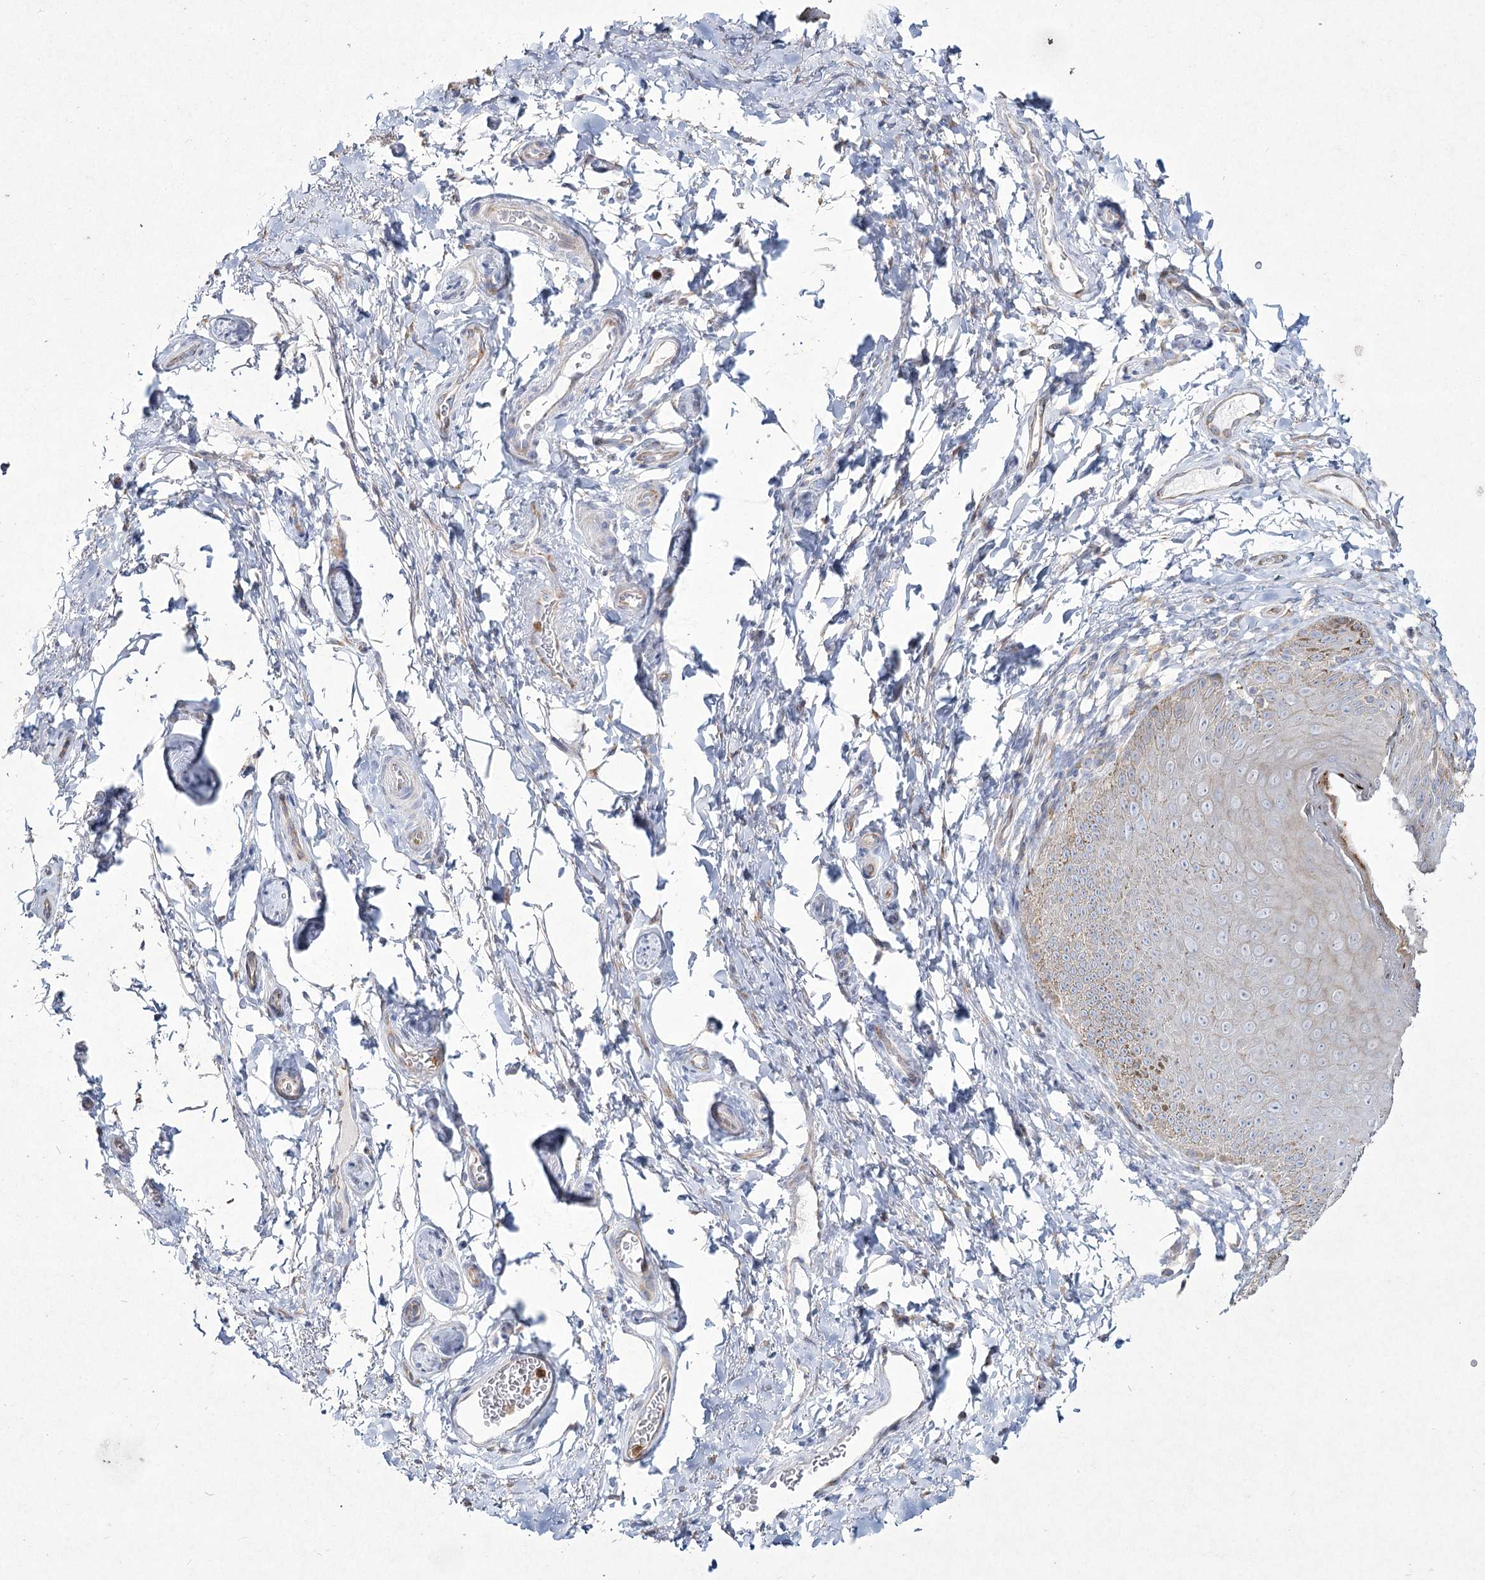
{"staining": {"intensity": "moderate", "quantity": "<25%", "location": "cytoplasmic/membranous"}, "tissue": "skin", "cell_type": "Epidermal cells", "image_type": "normal", "snomed": [{"axis": "morphology", "description": "Normal tissue, NOS"}, {"axis": "topography", "description": "Anal"}], "caption": "IHC (DAB (3,3'-diaminobenzidine)) staining of normal human skin demonstrates moderate cytoplasmic/membranous protein positivity in approximately <25% of epidermal cells. (DAB (3,3'-diaminobenzidine) IHC, brown staining for protein, blue staining for nuclei).", "gene": "NIPAL4", "patient": {"sex": "male", "age": 44}}